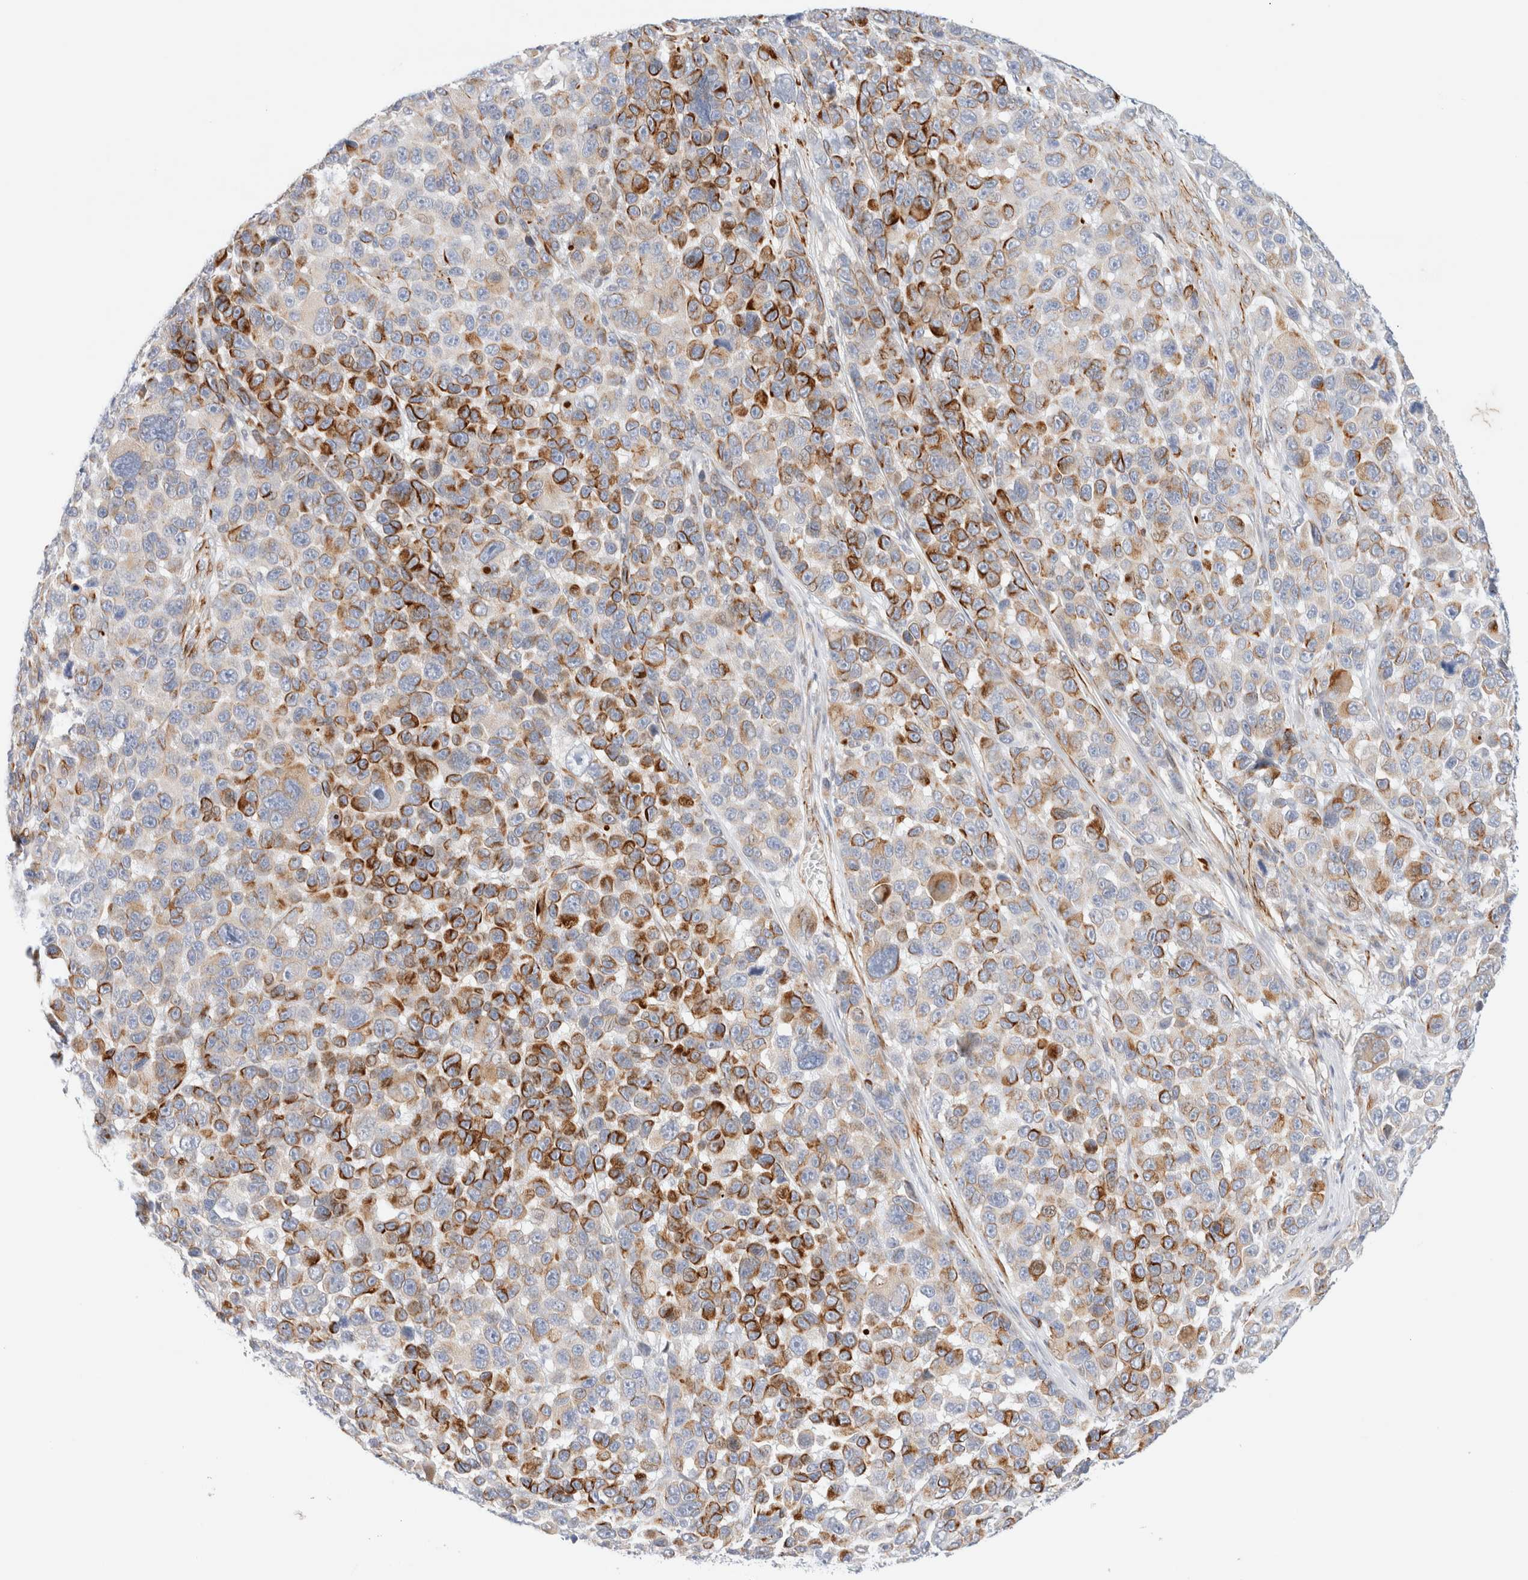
{"staining": {"intensity": "negative", "quantity": "none", "location": "none"}, "tissue": "melanoma", "cell_type": "Tumor cells", "image_type": "cancer", "snomed": [{"axis": "morphology", "description": "Malignant melanoma, NOS"}, {"axis": "topography", "description": "Skin"}], "caption": "High magnification brightfield microscopy of melanoma stained with DAB (3,3'-diaminobenzidine) (brown) and counterstained with hematoxylin (blue): tumor cells show no significant expression. (DAB (3,3'-diaminobenzidine) immunohistochemistry (IHC), high magnification).", "gene": "SLC25A48", "patient": {"sex": "male", "age": 53}}